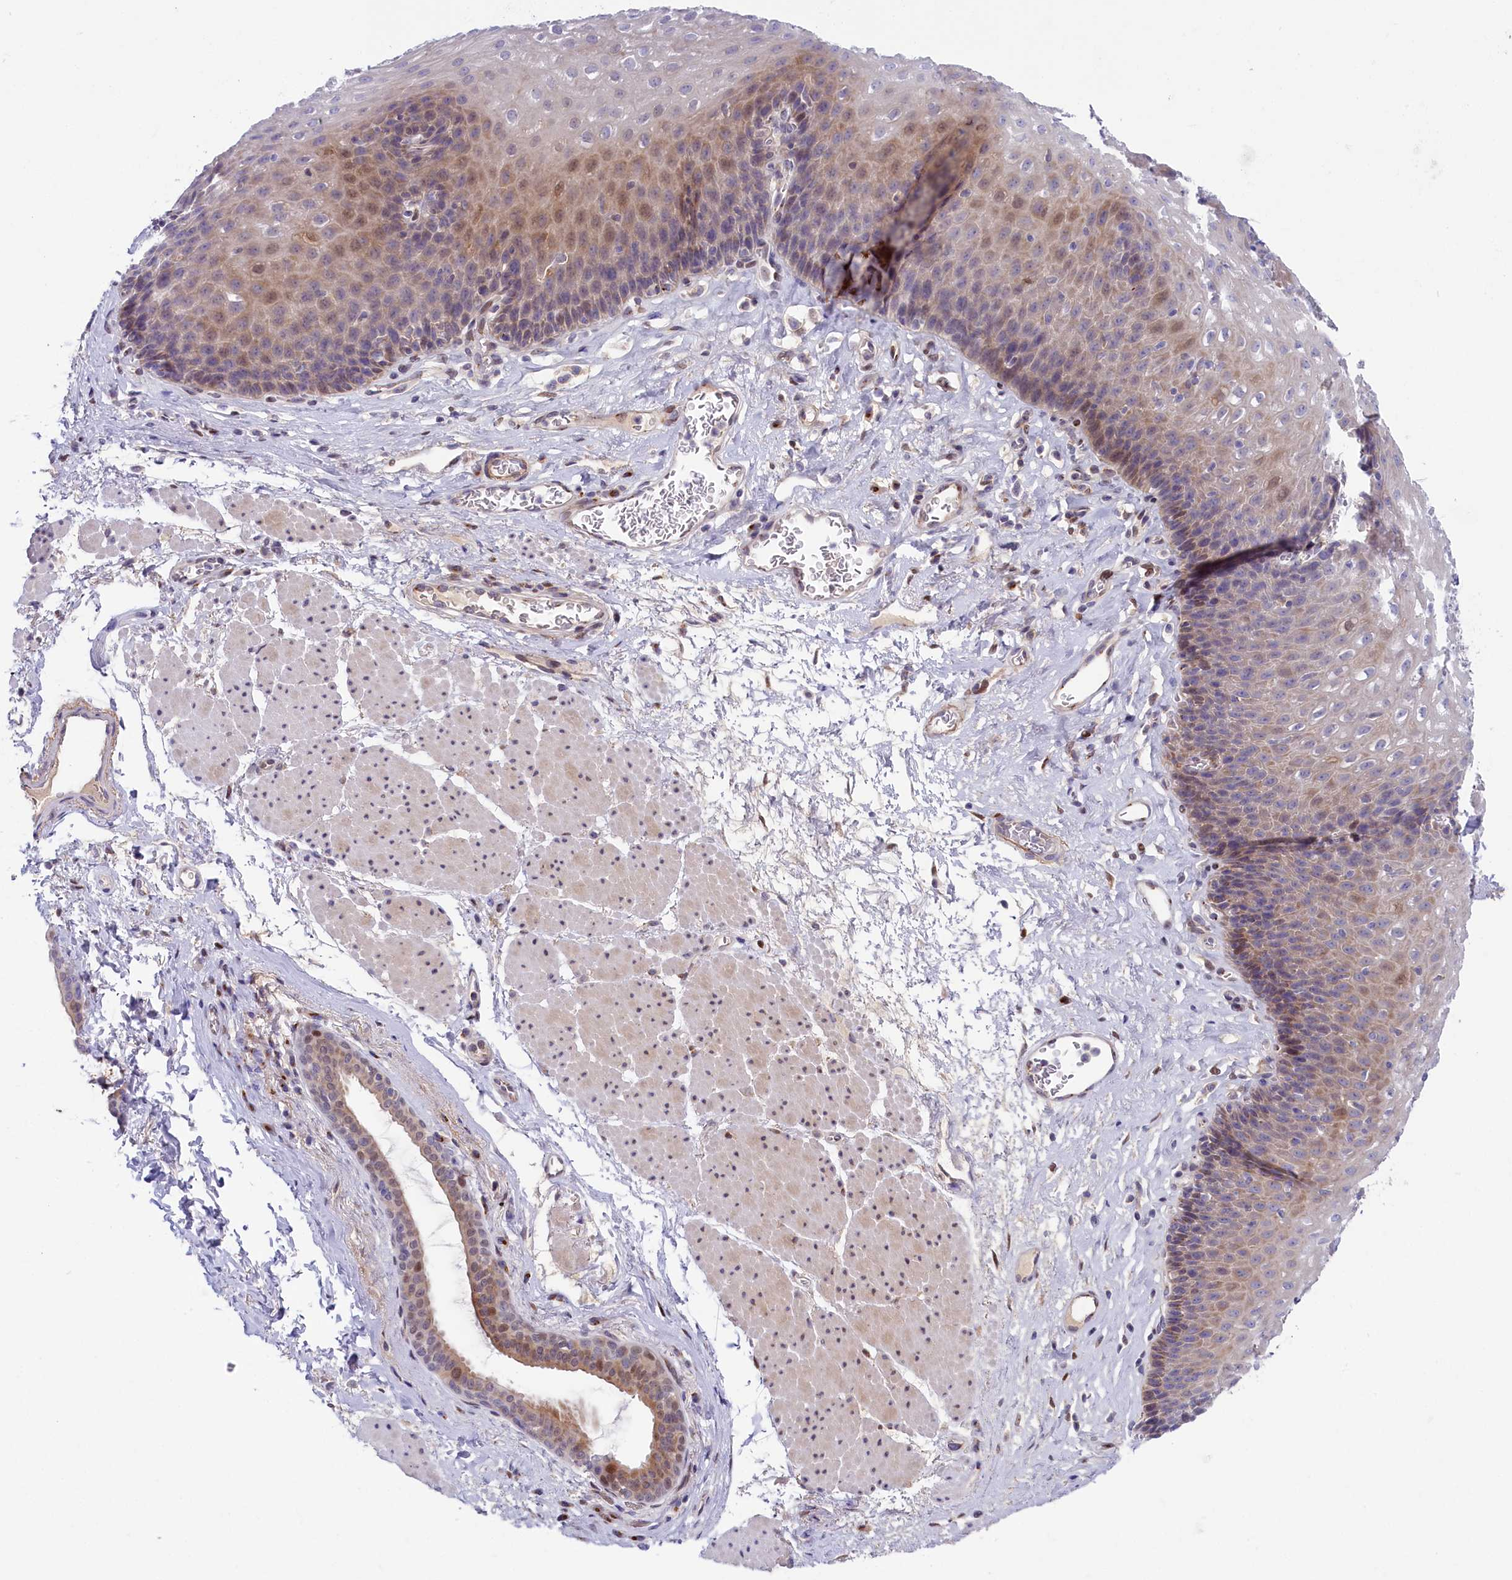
{"staining": {"intensity": "weak", "quantity": "25%-75%", "location": "cytoplasmic/membranous,nuclear"}, "tissue": "esophagus", "cell_type": "Squamous epithelial cells", "image_type": "normal", "snomed": [{"axis": "morphology", "description": "Normal tissue, NOS"}, {"axis": "topography", "description": "Esophagus"}], "caption": "Immunohistochemical staining of normal esophagus exhibits weak cytoplasmic/membranous,nuclear protein expression in about 25%-75% of squamous epithelial cells.", "gene": "CHST12", "patient": {"sex": "female", "age": 66}}